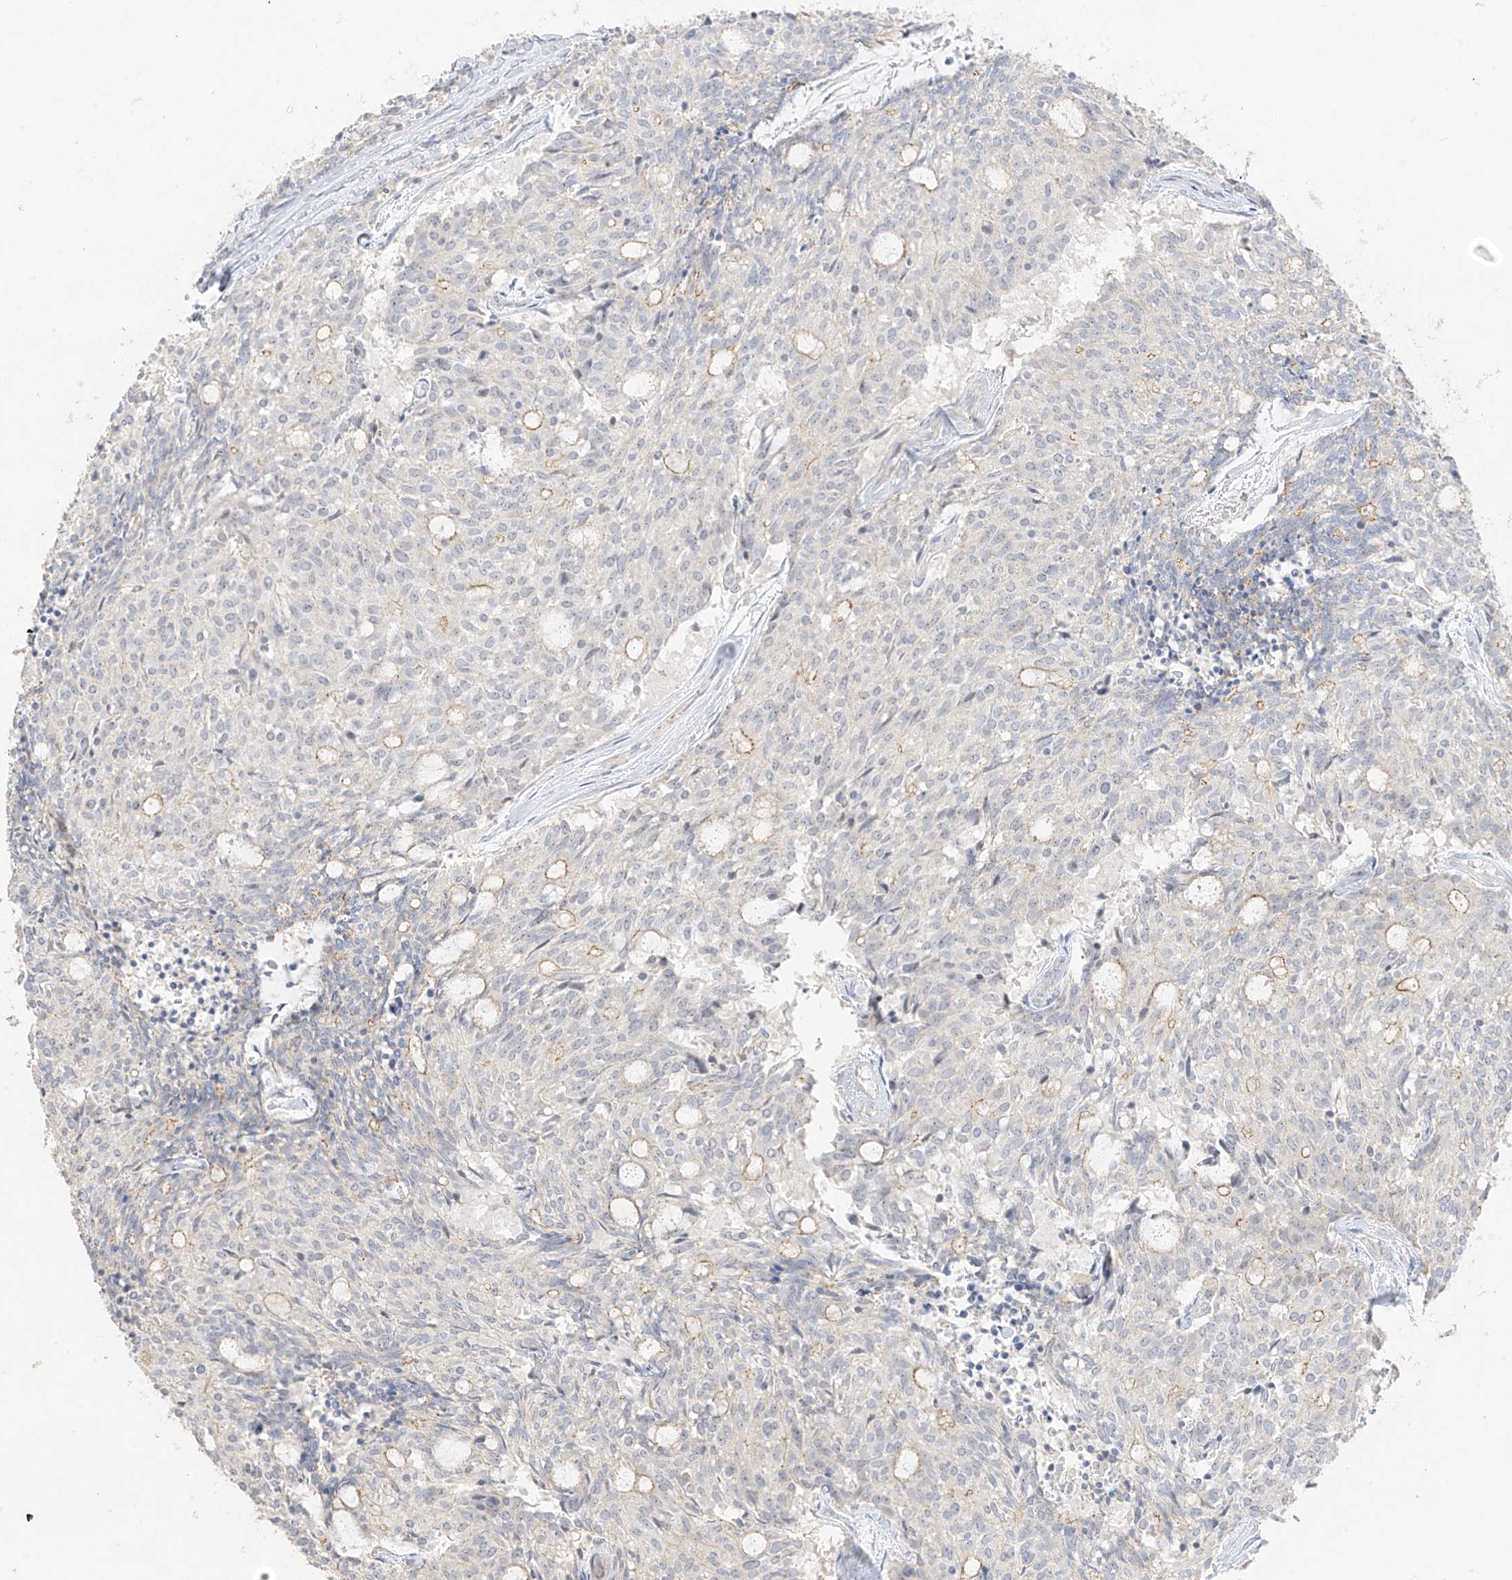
{"staining": {"intensity": "weak", "quantity": "<25%", "location": "cytoplasmic/membranous"}, "tissue": "carcinoid", "cell_type": "Tumor cells", "image_type": "cancer", "snomed": [{"axis": "morphology", "description": "Carcinoid, malignant, NOS"}, {"axis": "topography", "description": "Pancreas"}], "caption": "Tumor cells are negative for brown protein staining in carcinoid (malignant).", "gene": "ZBTB41", "patient": {"sex": "female", "age": 54}}